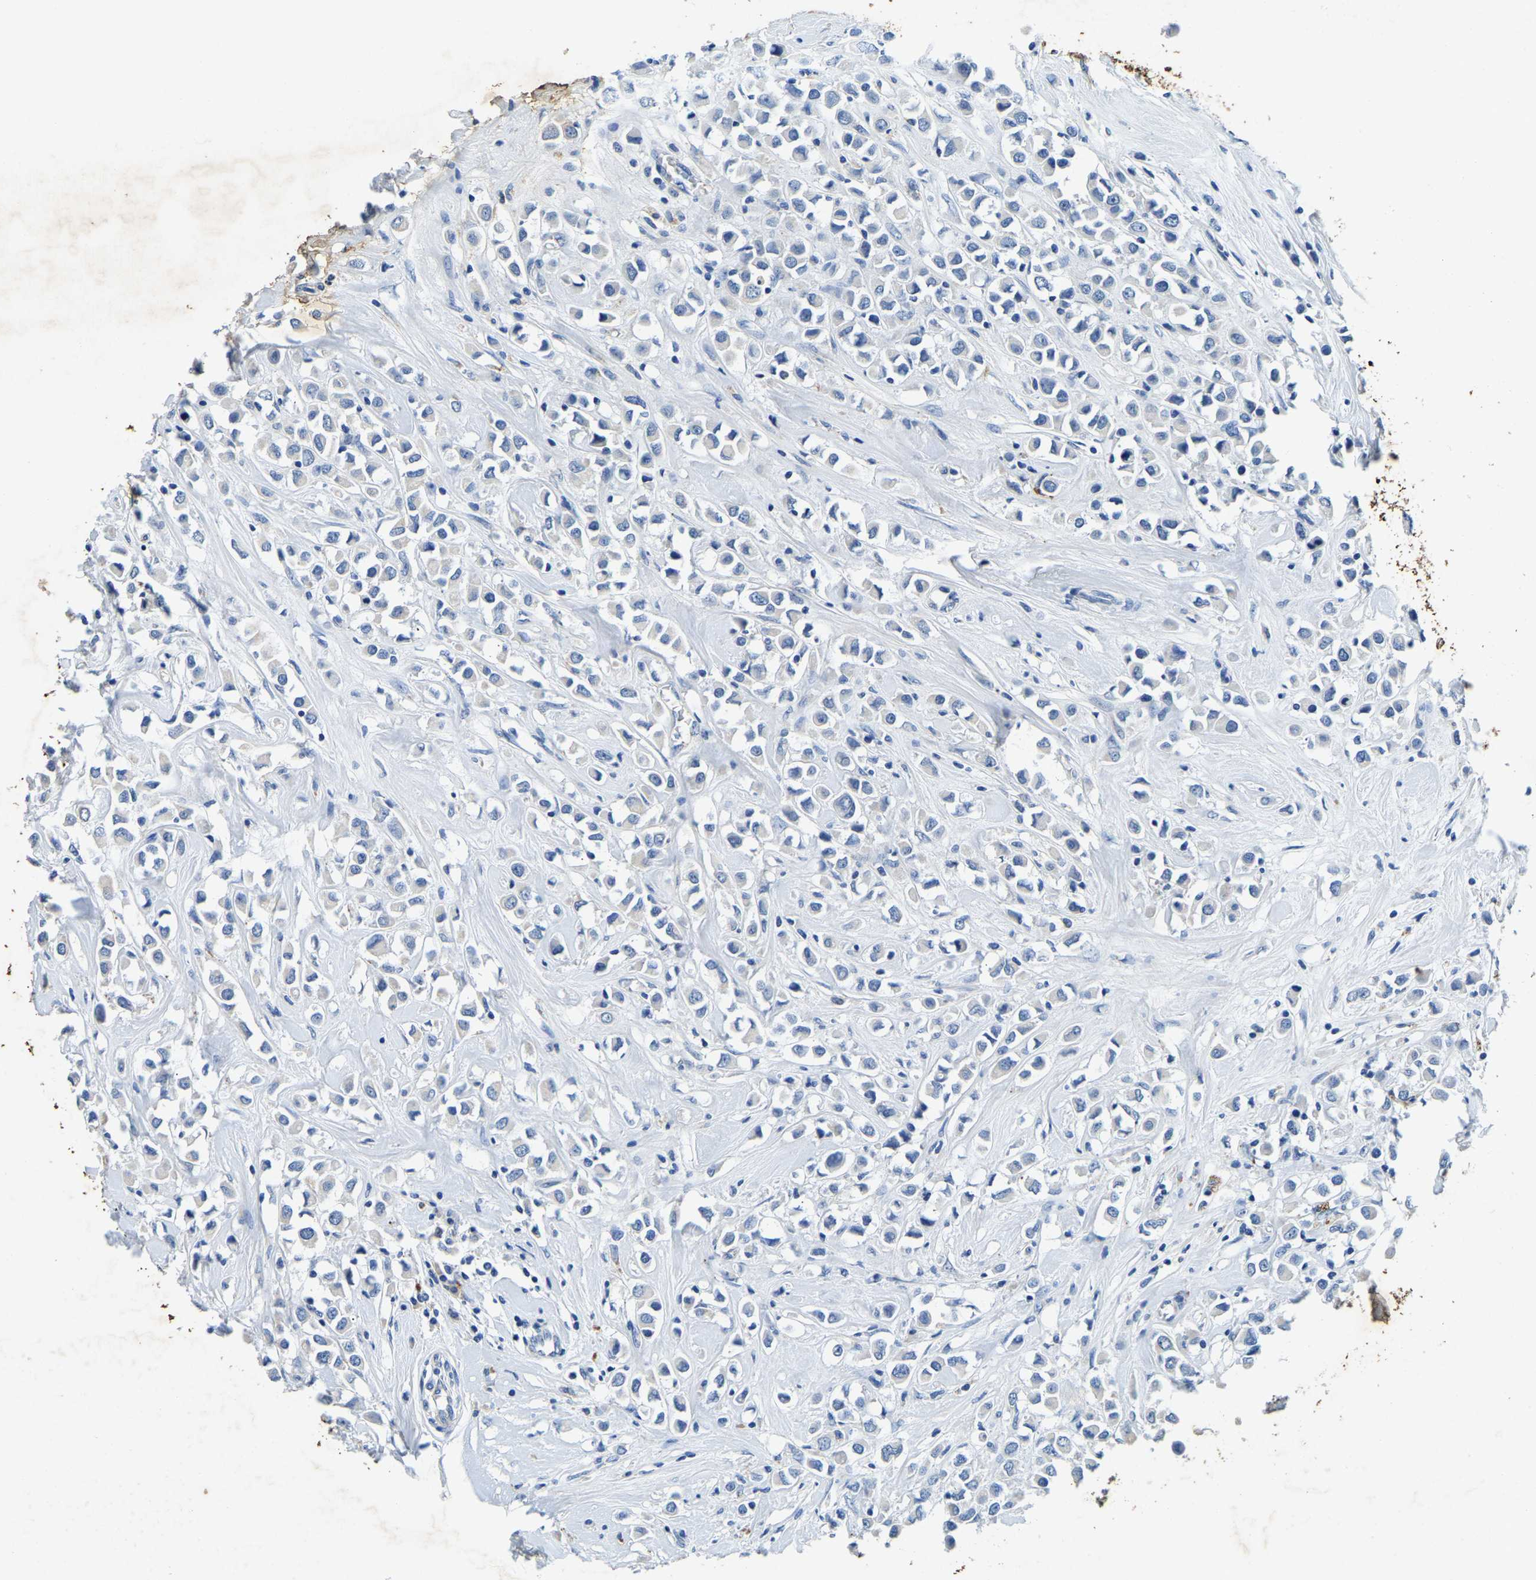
{"staining": {"intensity": "negative", "quantity": "none", "location": "none"}, "tissue": "breast cancer", "cell_type": "Tumor cells", "image_type": "cancer", "snomed": [{"axis": "morphology", "description": "Duct carcinoma"}, {"axis": "topography", "description": "Breast"}], "caption": "Immunohistochemical staining of breast cancer exhibits no significant staining in tumor cells. The staining is performed using DAB (3,3'-diaminobenzidine) brown chromogen with nuclei counter-stained in using hematoxylin.", "gene": "UBN2", "patient": {"sex": "female", "age": 61}}